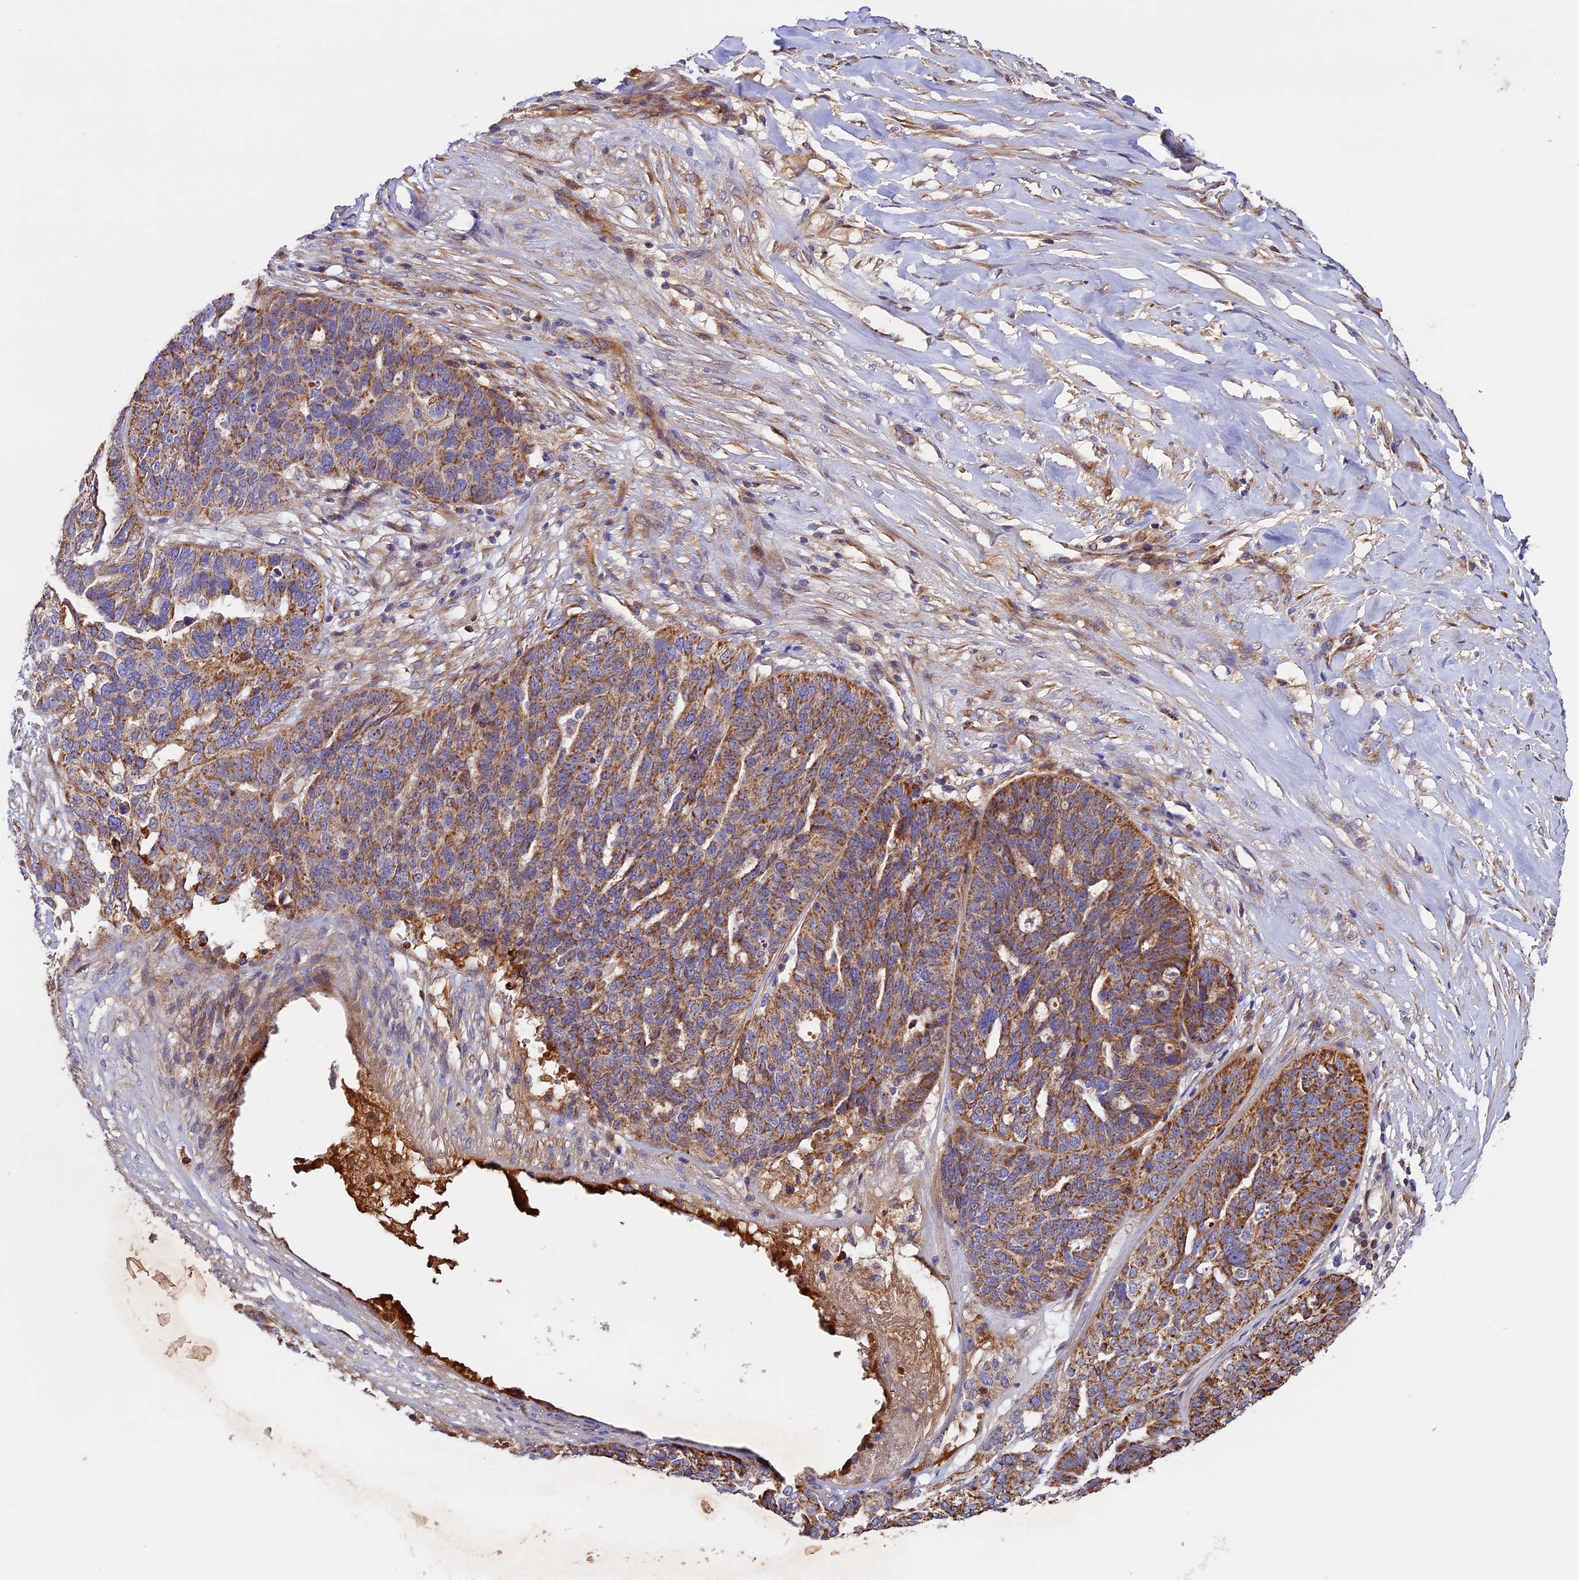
{"staining": {"intensity": "moderate", "quantity": ">75%", "location": "cytoplasmic/membranous"}, "tissue": "ovarian cancer", "cell_type": "Tumor cells", "image_type": "cancer", "snomed": [{"axis": "morphology", "description": "Cystadenocarcinoma, serous, NOS"}, {"axis": "topography", "description": "Ovary"}], "caption": "Moderate cytoplasmic/membranous positivity is present in about >75% of tumor cells in ovarian cancer (serous cystadenocarcinoma). The protein is stained brown, and the nuclei are stained in blue (DAB (3,3'-diaminobenzidine) IHC with brightfield microscopy, high magnification).", "gene": "OCEL1", "patient": {"sex": "female", "age": 59}}